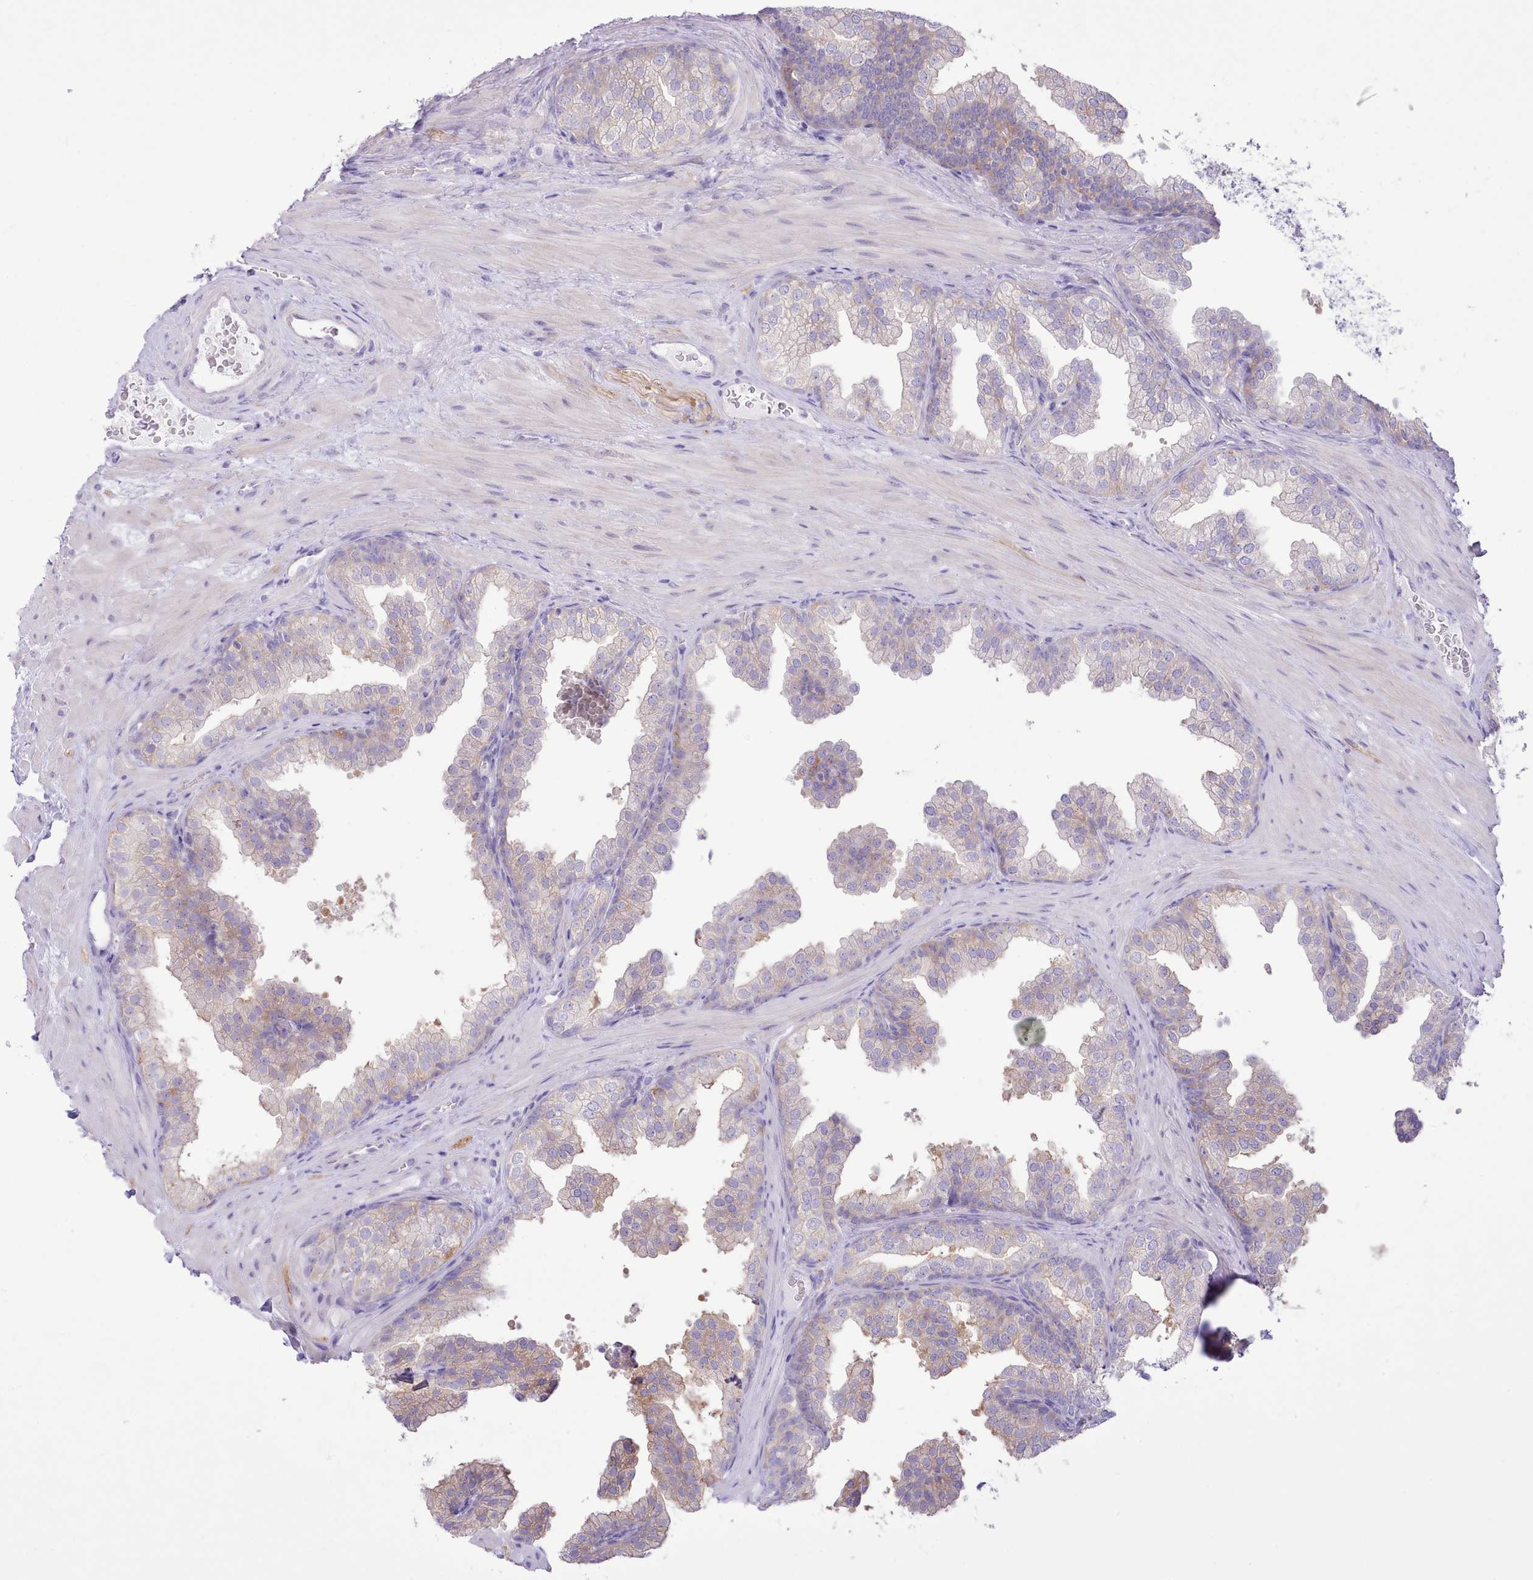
{"staining": {"intensity": "weak", "quantity": "<25%", "location": "cytoplasmic/membranous"}, "tissue": "prostate", "cell_type": "Glandular cells", "image_type": "normal", "snomed": [{"axis": "morphology", "description": "Normal tissue, NOS"}, {"axis": "topography", "description": "Prostate"}], "caption": "IHC histopathology image of benign human prostate stained for a protein (brown), which displays no expression in glandular cells.", "gene": "MDFI", "patient": {"sex": "male", "age": 37}}